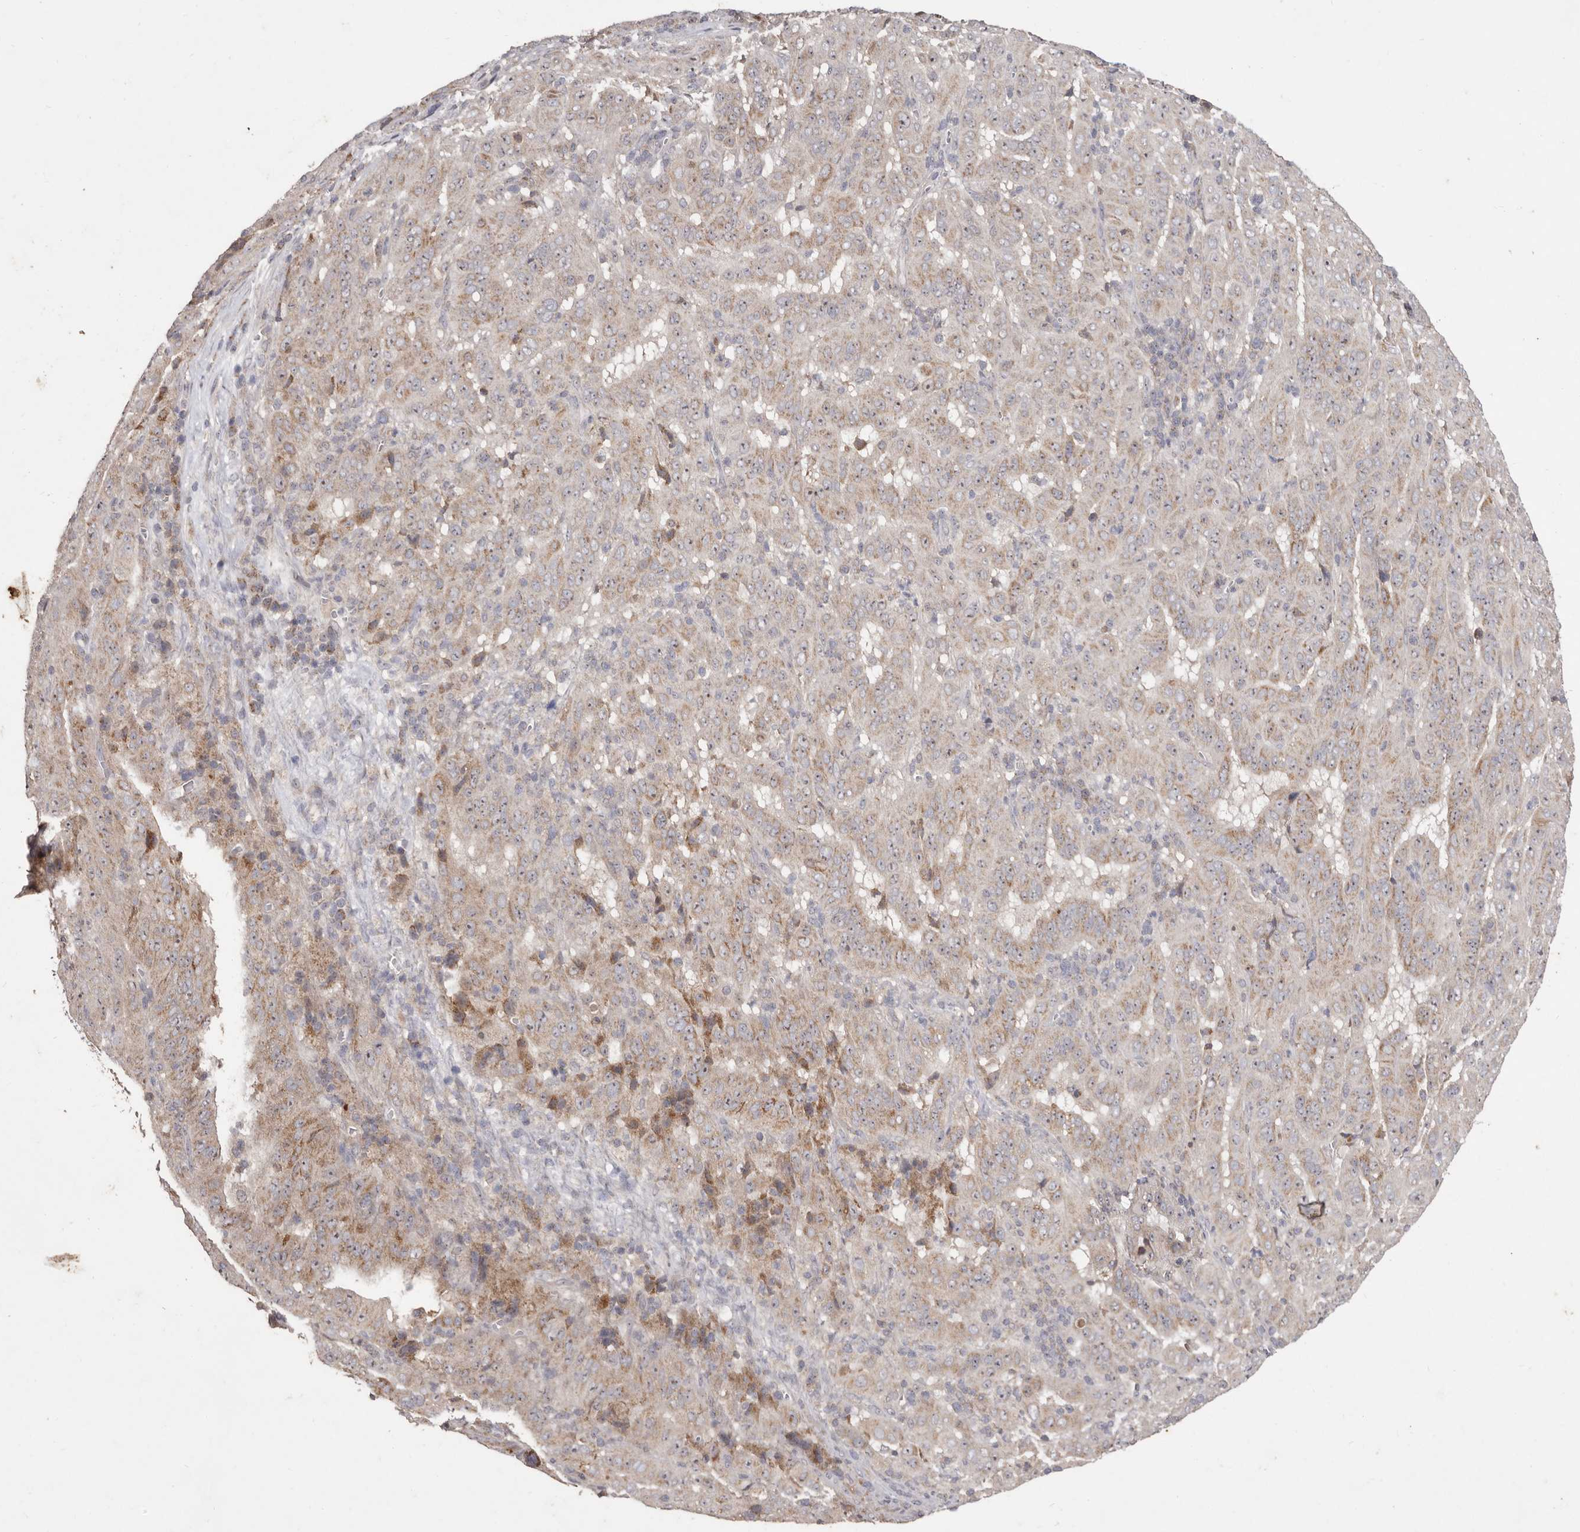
{"staining": {"intensity": "weak", "quantity": ">75%", "location": "cytoplasmic/membranous,nuclear"}, "tissue": "pancreatic cancer", "cell_type": "Tumor cells", "image_type": "cancer", "snomed": [{"axis": "morphology", "description": "Adenocarcinoma, NOS"}, {"axis": "topography", "description": "Pancreas"}], "caption": "There is low levels of weak cytoplasmic/membranous and nuclear expression in tumor cells of pancreatic adenocarcinoma, as demonstrated by immunohistochemical staining (brown color).", "gene": "FLAD1", "patient": {"sex": "male", "age": 63}}